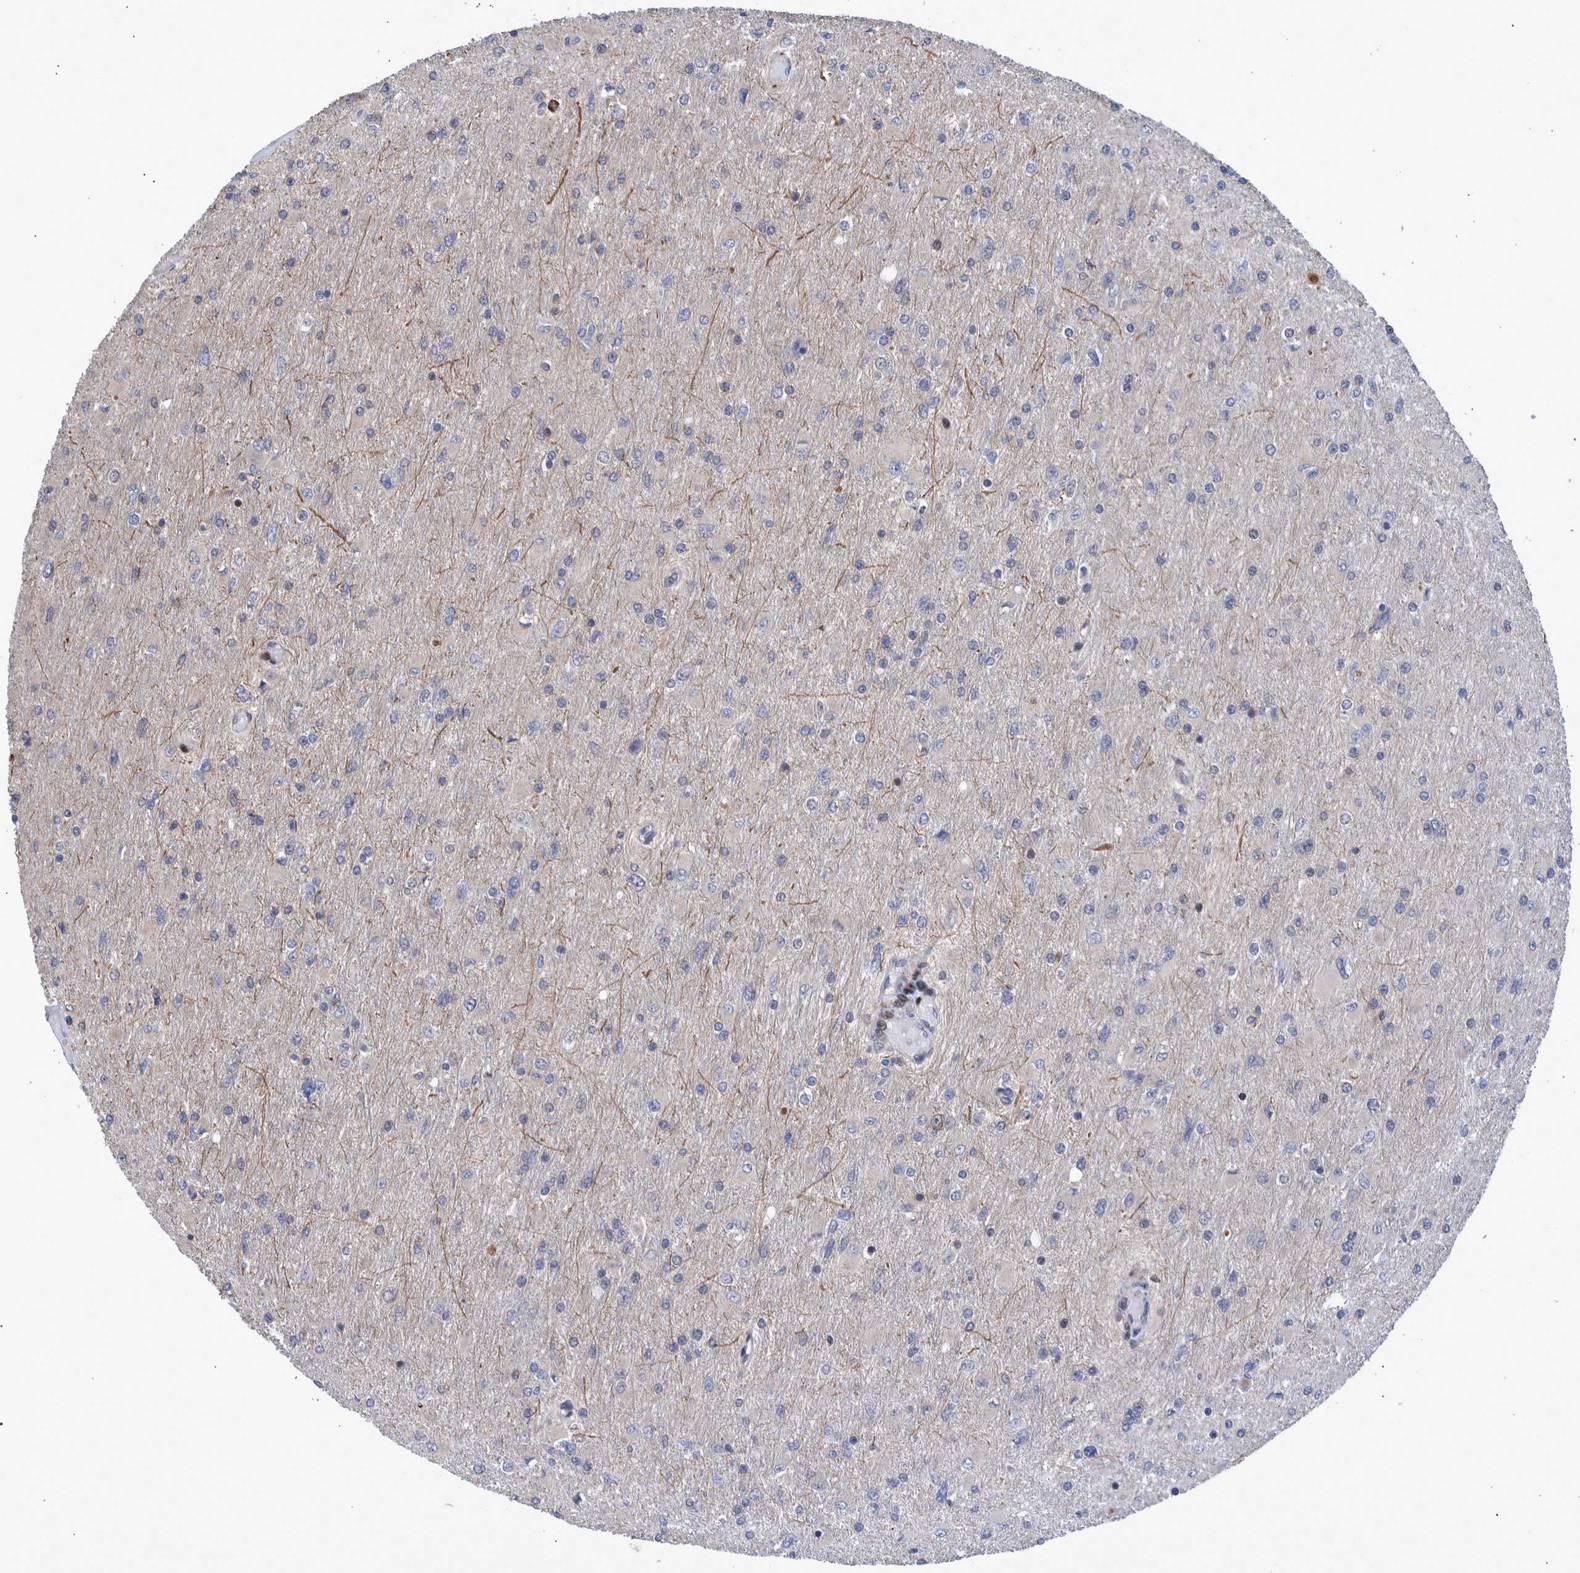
{"staining": {"intensity": "negative", "quantity": "none", "location": "none"}, "tissue": "glioma", "cell_type": "Tumor cells", "image_type": "cancer", "snomed": [{"axis": "morphology", "description": "Glioma, malignant, High grade"}, {"axis": "topography", "description": "Cerebral cortex"}], "caption": "Tumor cells show no significant expression in glioma.", "gene": "SHISA6", "patient": {"sex": "female", "age": 36}}